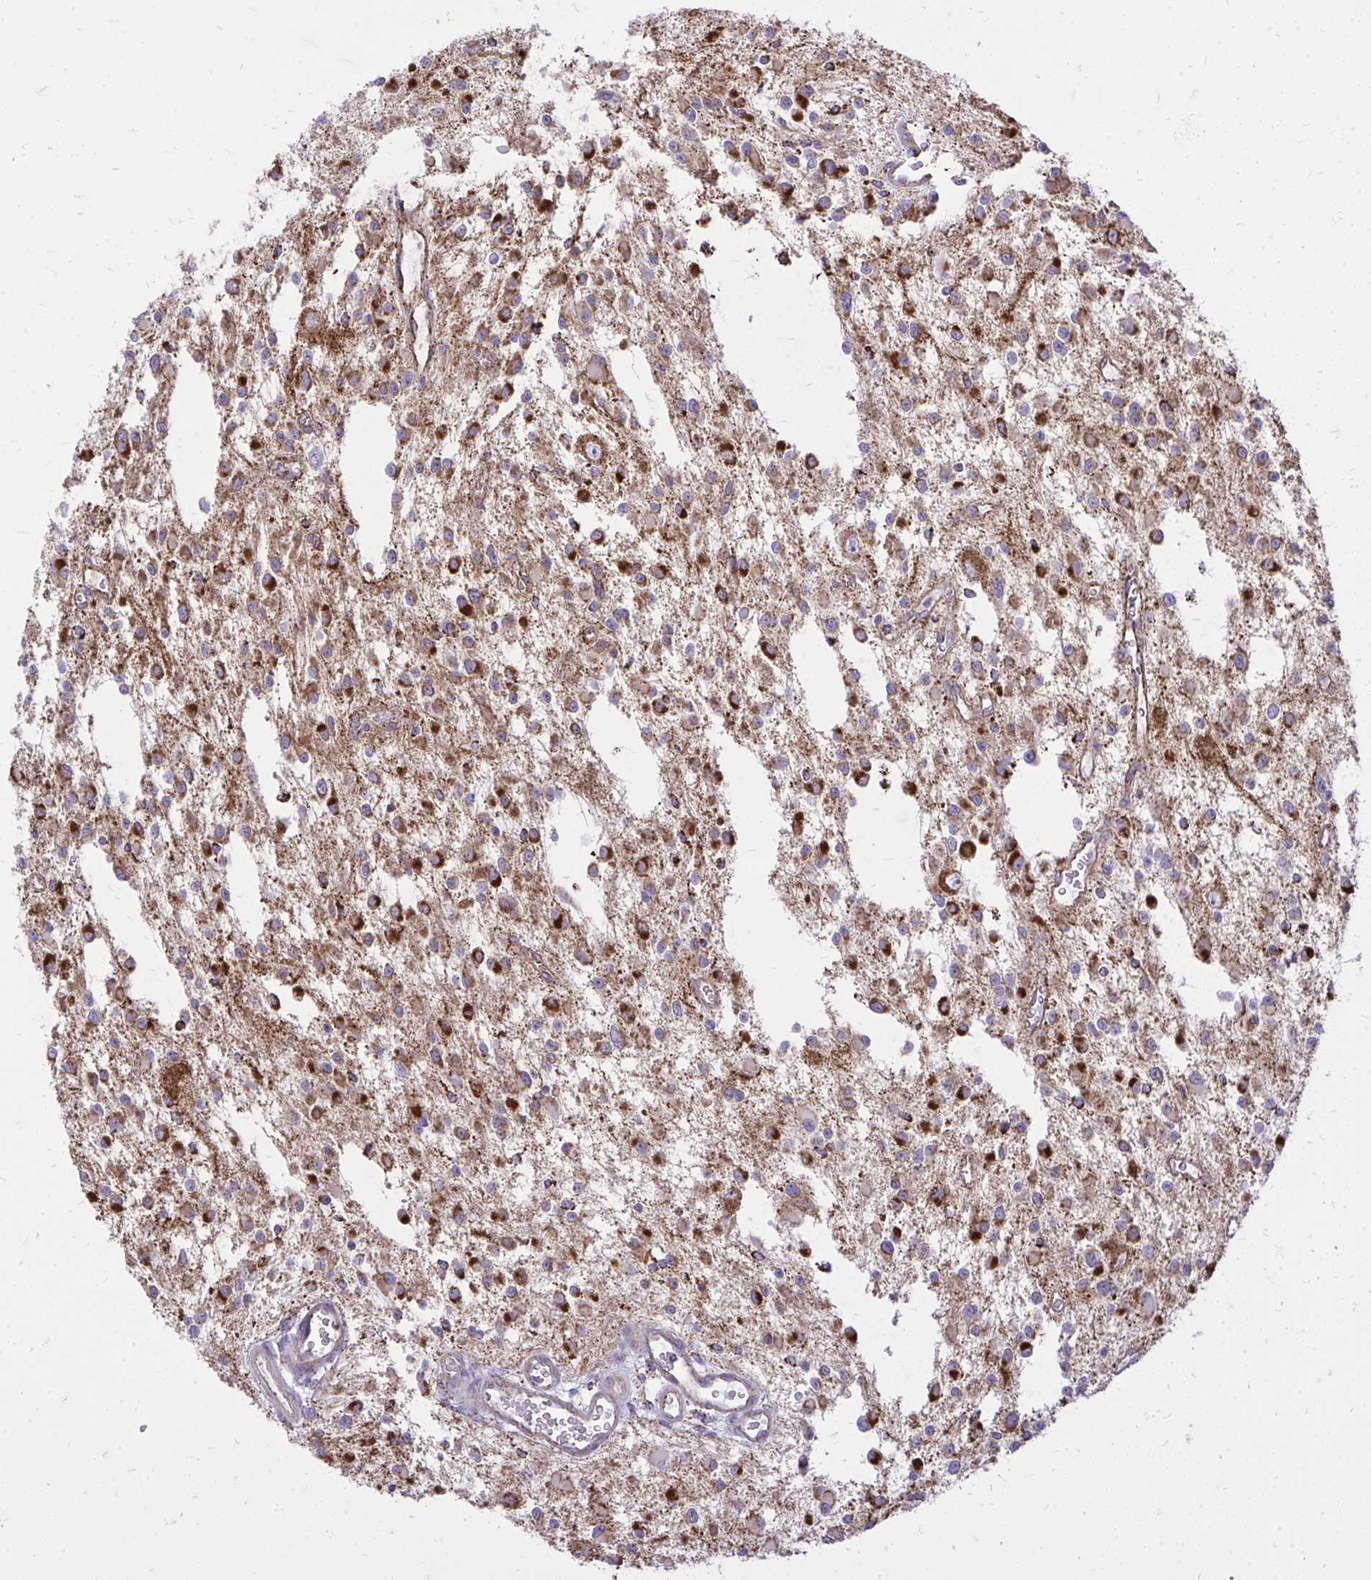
{"staining": {"intensity": "strong", "quantity": ">75%", "location": "cytoplasmic/membranous"}, "tissue": "glioma", "cell_type": "Tumor cells", "image_type": "cancer", "snomed": [{"axis": "morphology", "description": "Glioma, malignant, Low grade"}, {"axis": "topography", "description": "Brain"}], "caption": "A high-resolution image shows immunohistochemistry (IHC) staining of malignant glioma (low-grade), which displays strong cytoplasmic/membranous expression in approximately >75% of tumor cells.", "gene": "SPTBN2", "patient": {"sex": "male", "age": 43}}